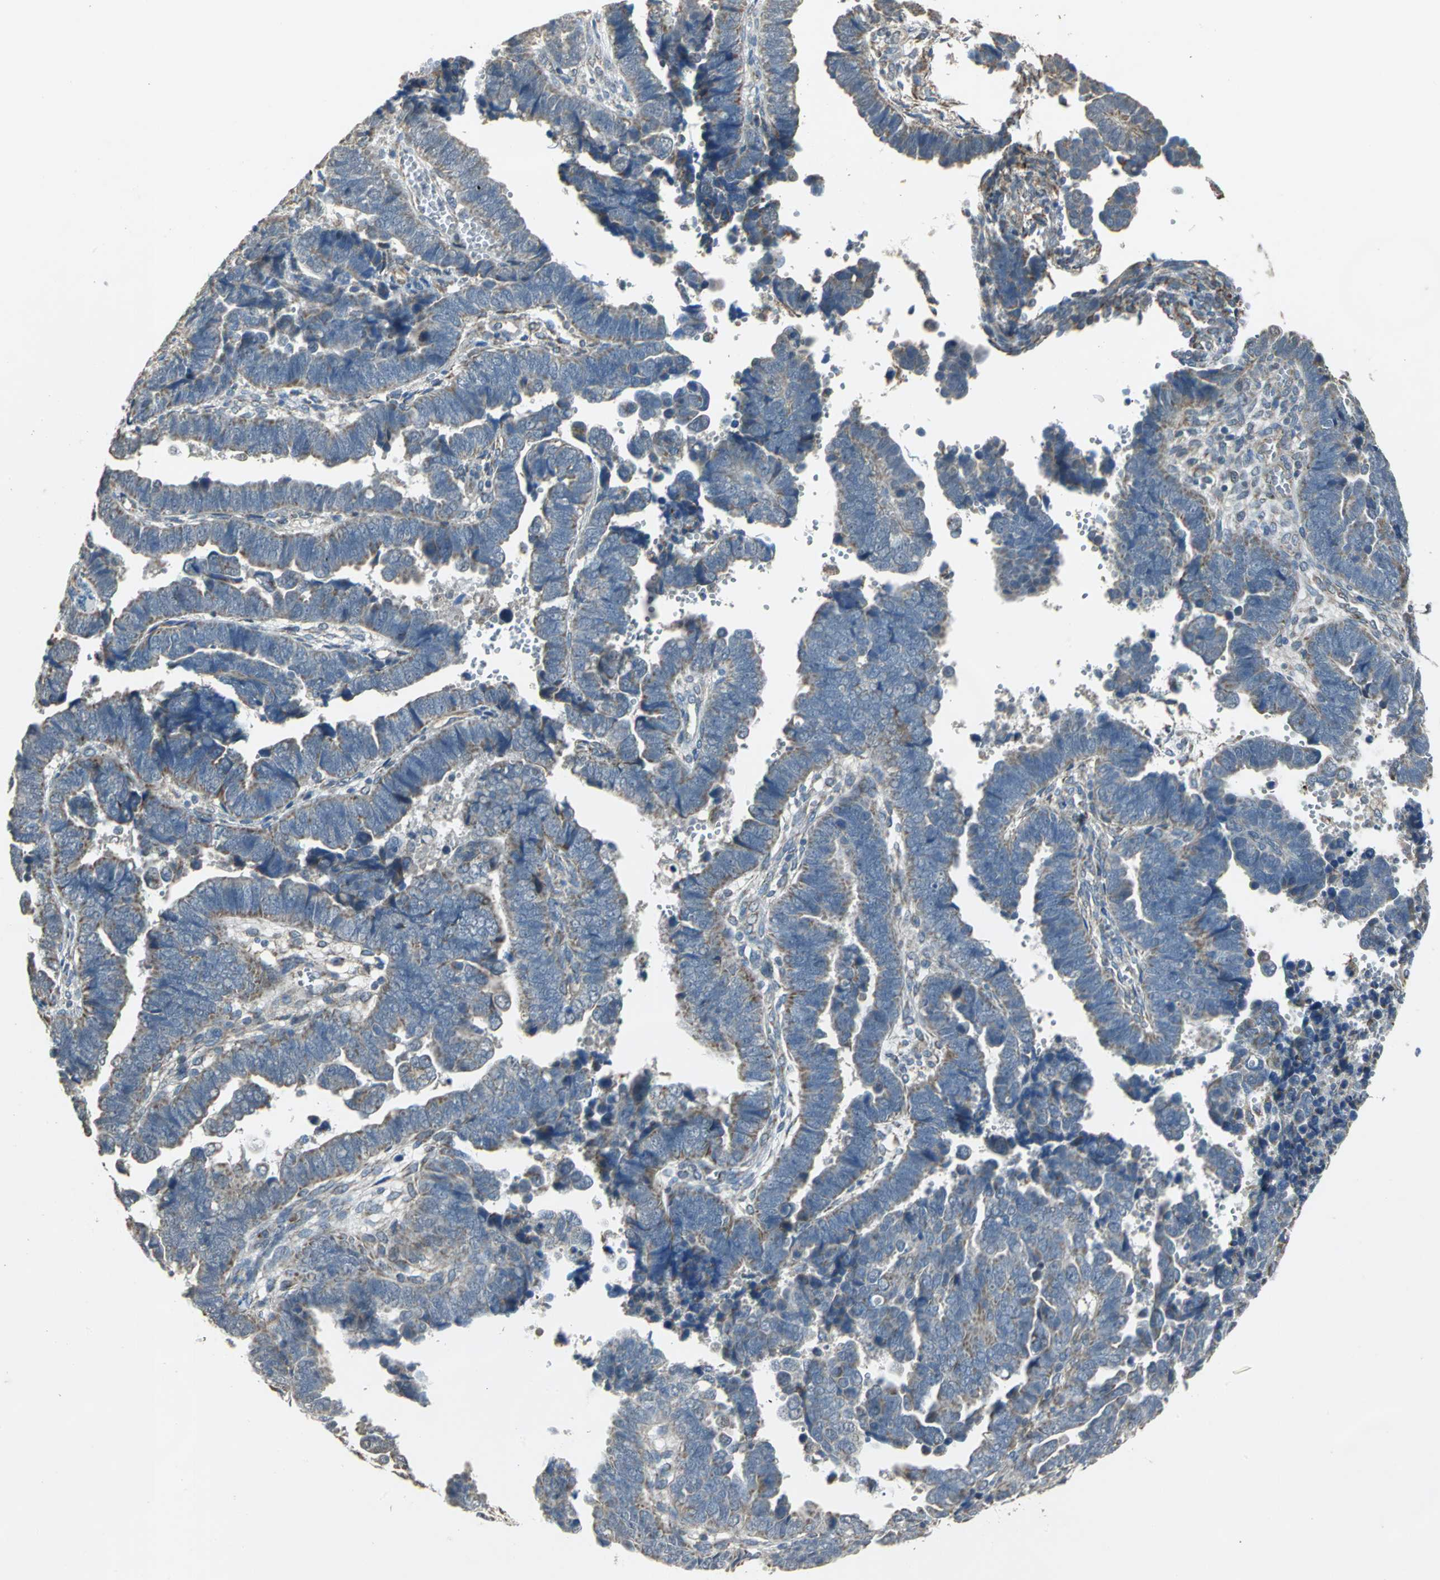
{"staining": {"intensity": "moderate", "quantity": "25%-75%", "location": "cytoplasmic/membranous"}, "tissue": "endometrial cancer", "cell_type": "Tumor cells", "image_type": "cancer", "snomed": [{"axis": "morphology", "description": "Adenocarcinoma, NOS"}, {"axis": "topography", "description": "Endometrium"}], "caption": "Protein staining of endometrial adenocarcinoma tissue reveals moderate cytoplasmic/membranous staining in approximately 25%-75% of tumor cells. The protein of interest is stained brown, and the nuclei are stained in blue (DAB (3,3'-diaminobenzidine) IHC with brightfield microscopy, high magnification).", "gene": "NDUFB5", "patient": {"sex": "female", "age": 75}}